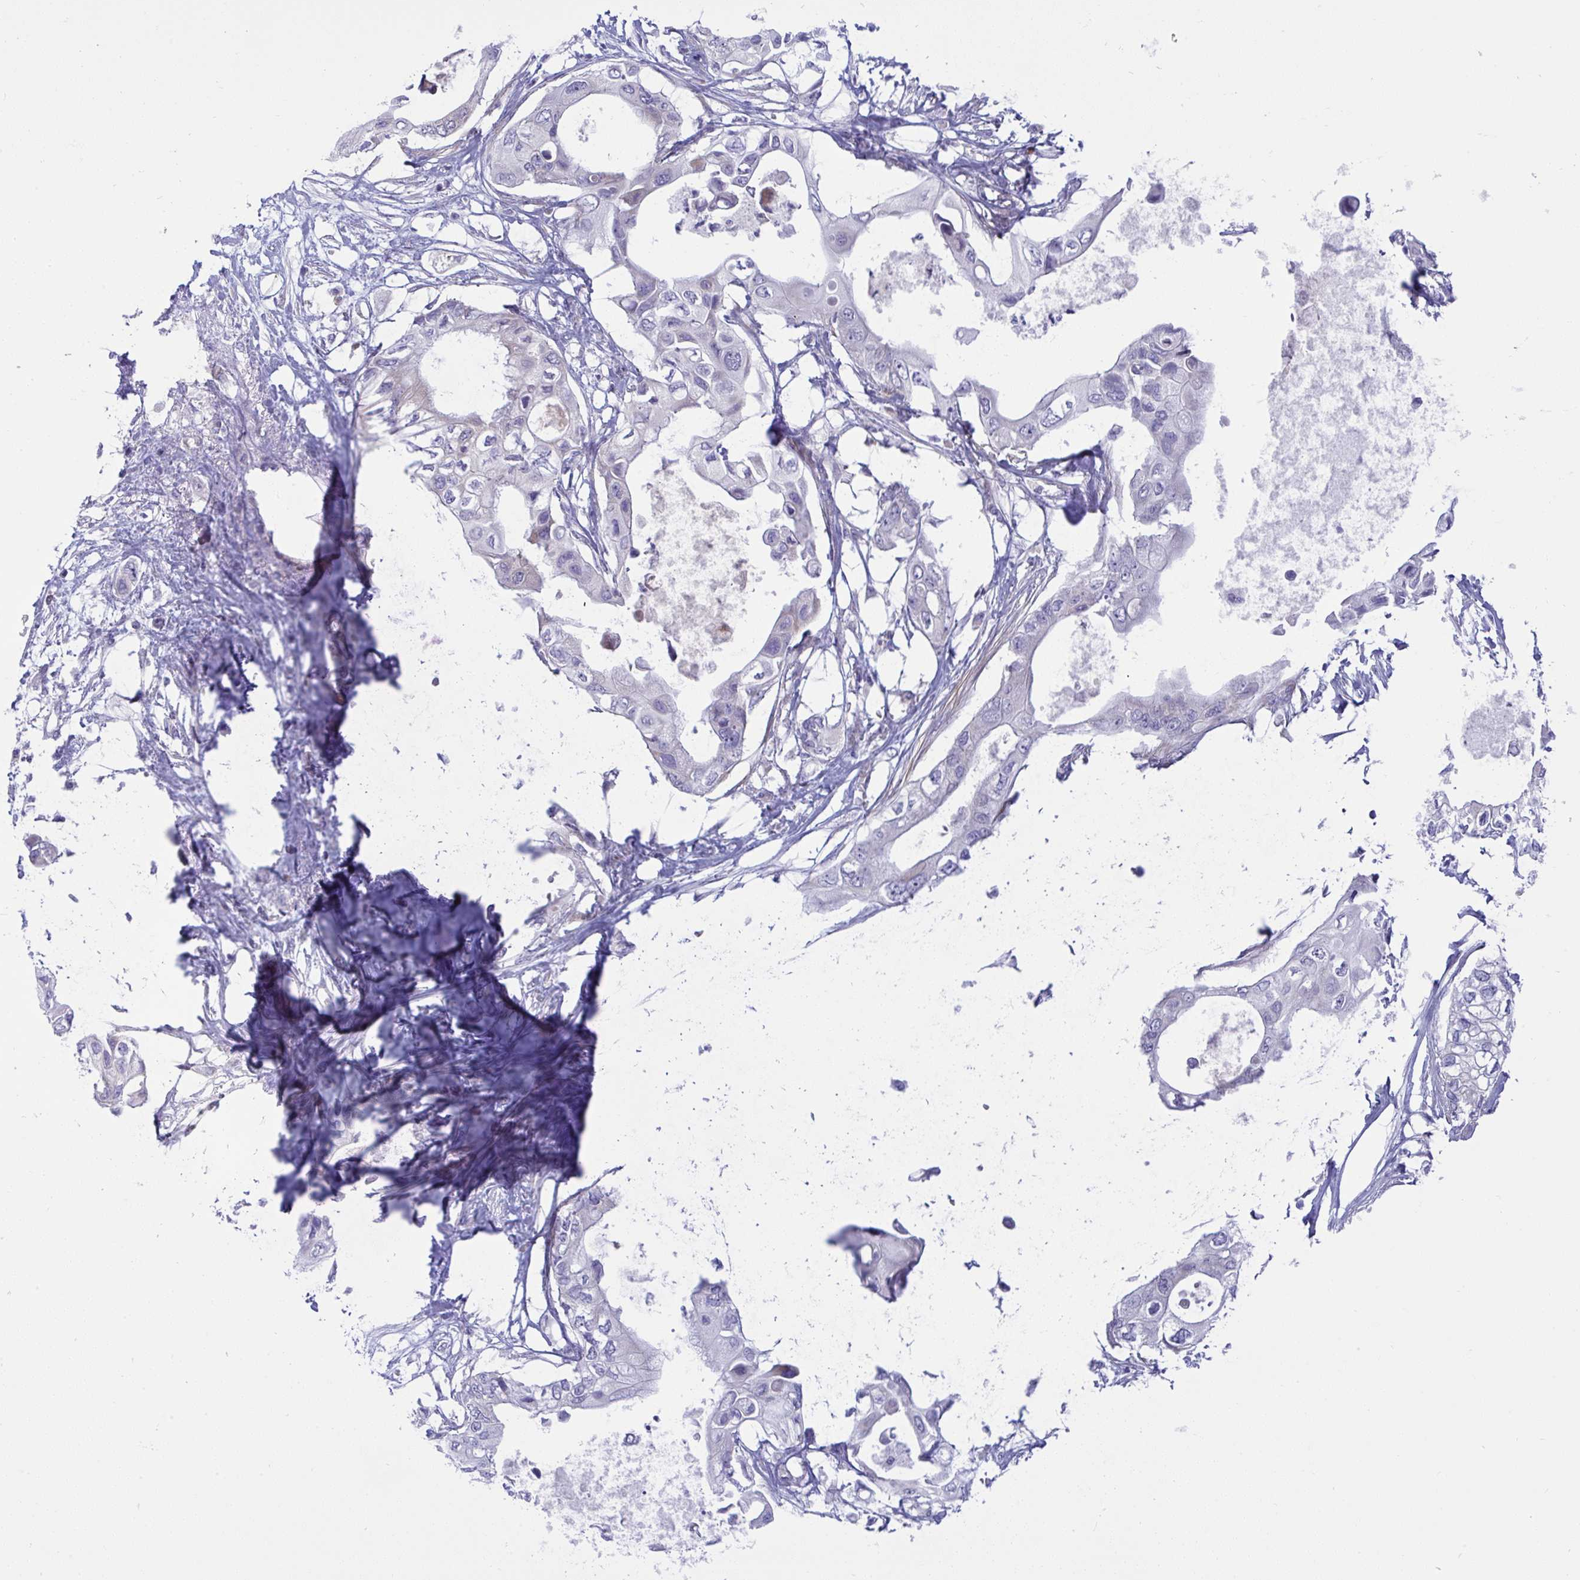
{"staining": {"intensity": "negative", "quantity": "none", "location": "none"}, "tissue": "pancreatic cancer", "cell_type": "Tumor cells", "image_type": "cancer", "snomed": [{"axis": "morphology", "description": "Adenocarcinoma, NOS"}, {"axis": "topography", "description": "Pancreas"}], "caption": "There is no significant staining in tumor cells of pancreatic cancer (adenocarcinoma).", "gene": "NTN1", "patient": {"sex": "female", "age": 63}}